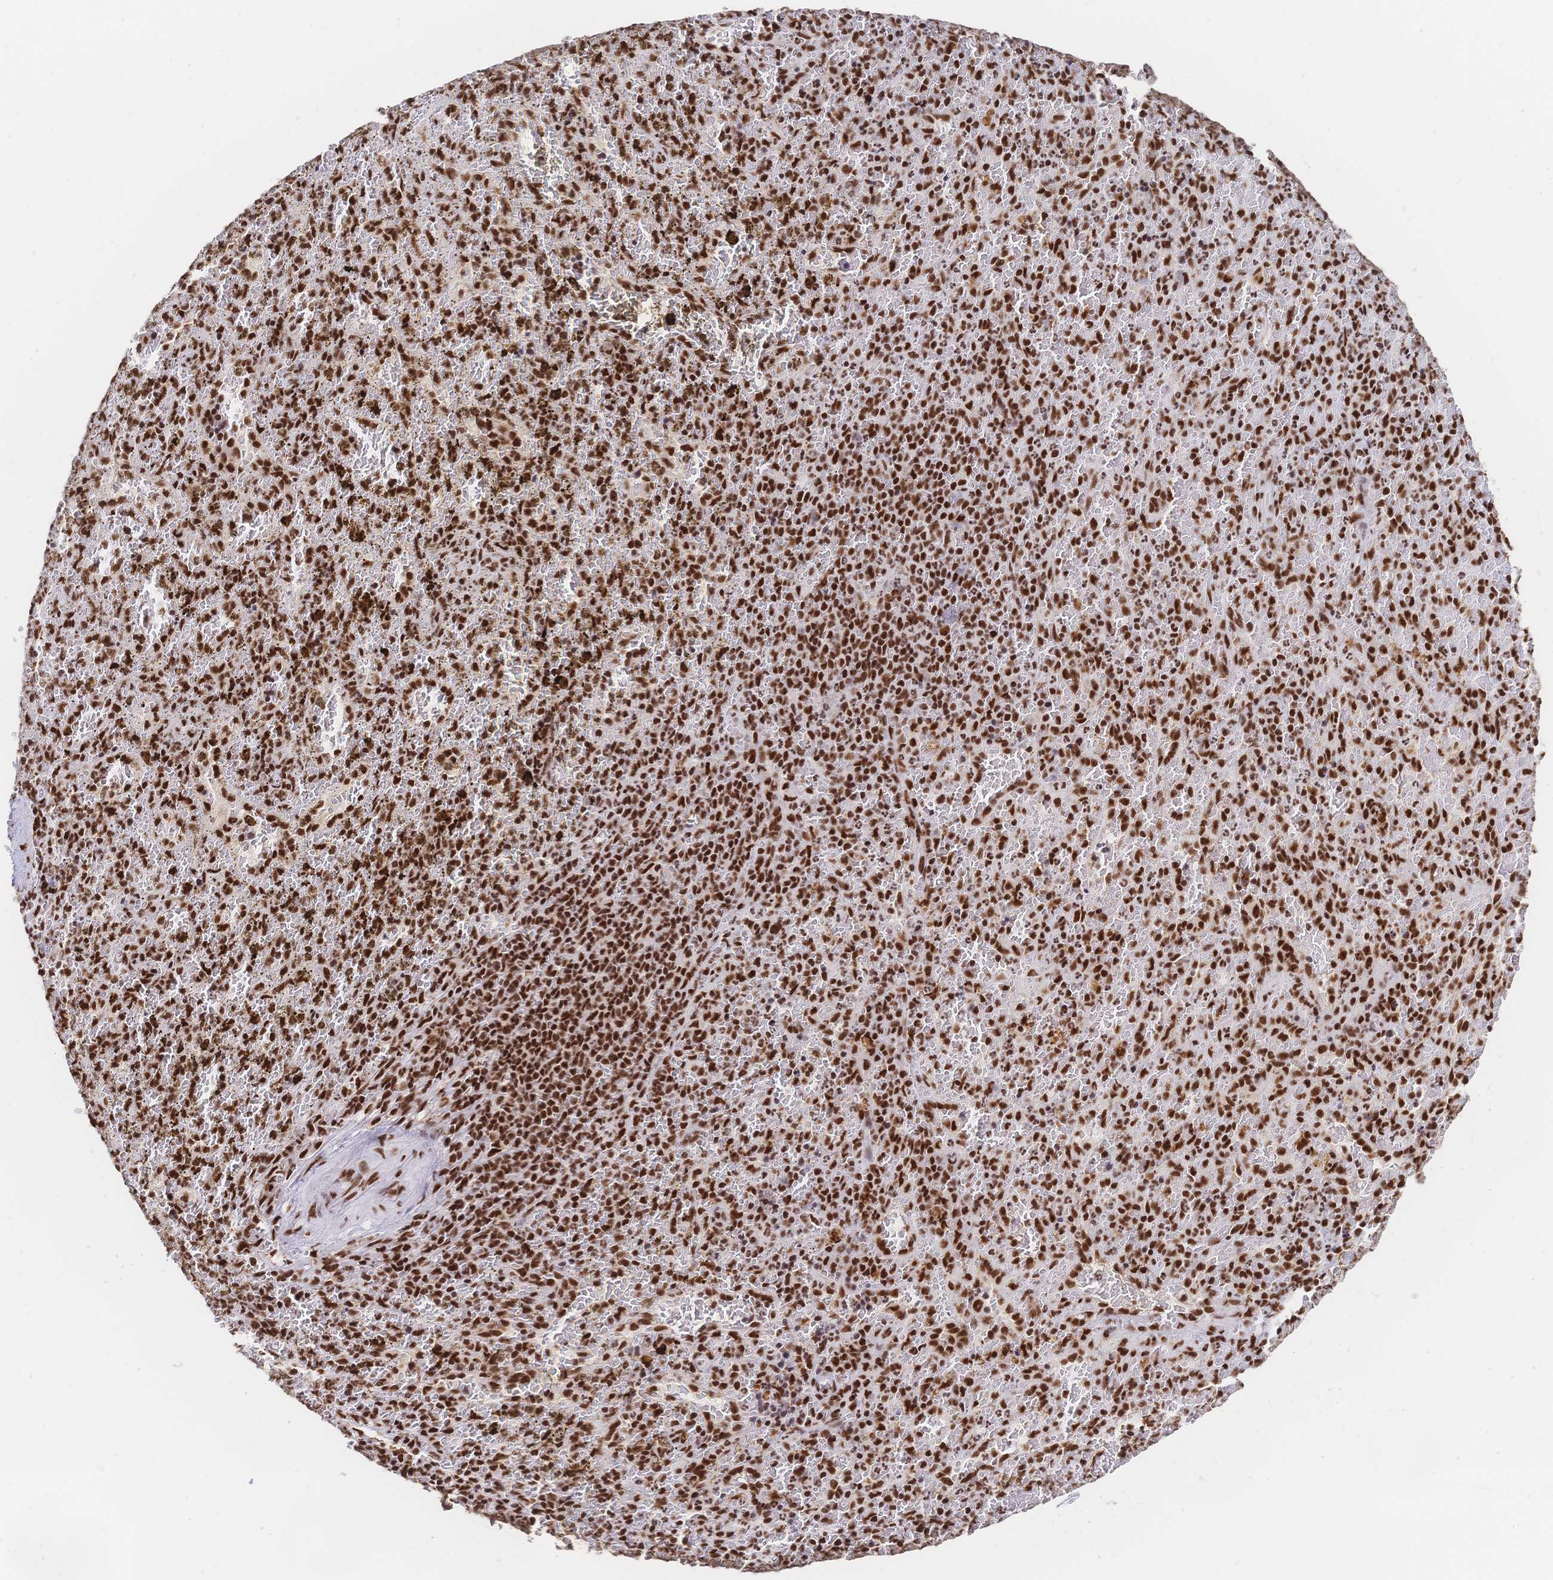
{"staining": {"intensity": "strong", "quantity": ">75%", "location": "nuclear"}, "tissue": "spleen", "cell_type": "Cells in red pulp", "image_type": "normal", "snomed": [{"axis": "morphology", "description": "Normal tissue, NOS"}, {"axis": "topography", "description": "Spleen"}], "caption": "Immunohistochemistry (IHC) of normal human spleen exhibits high levels of strong nuclear staining in approximately >75% of cells in red pulp. Using DAB (3,3'-diaminobenzidine) (brown) and hematoxylin (blue) stains, captured at high magnification using brightfield microscopy.", "gene": "SRSF1", "patient": {"sex": "female", "age": 50}}